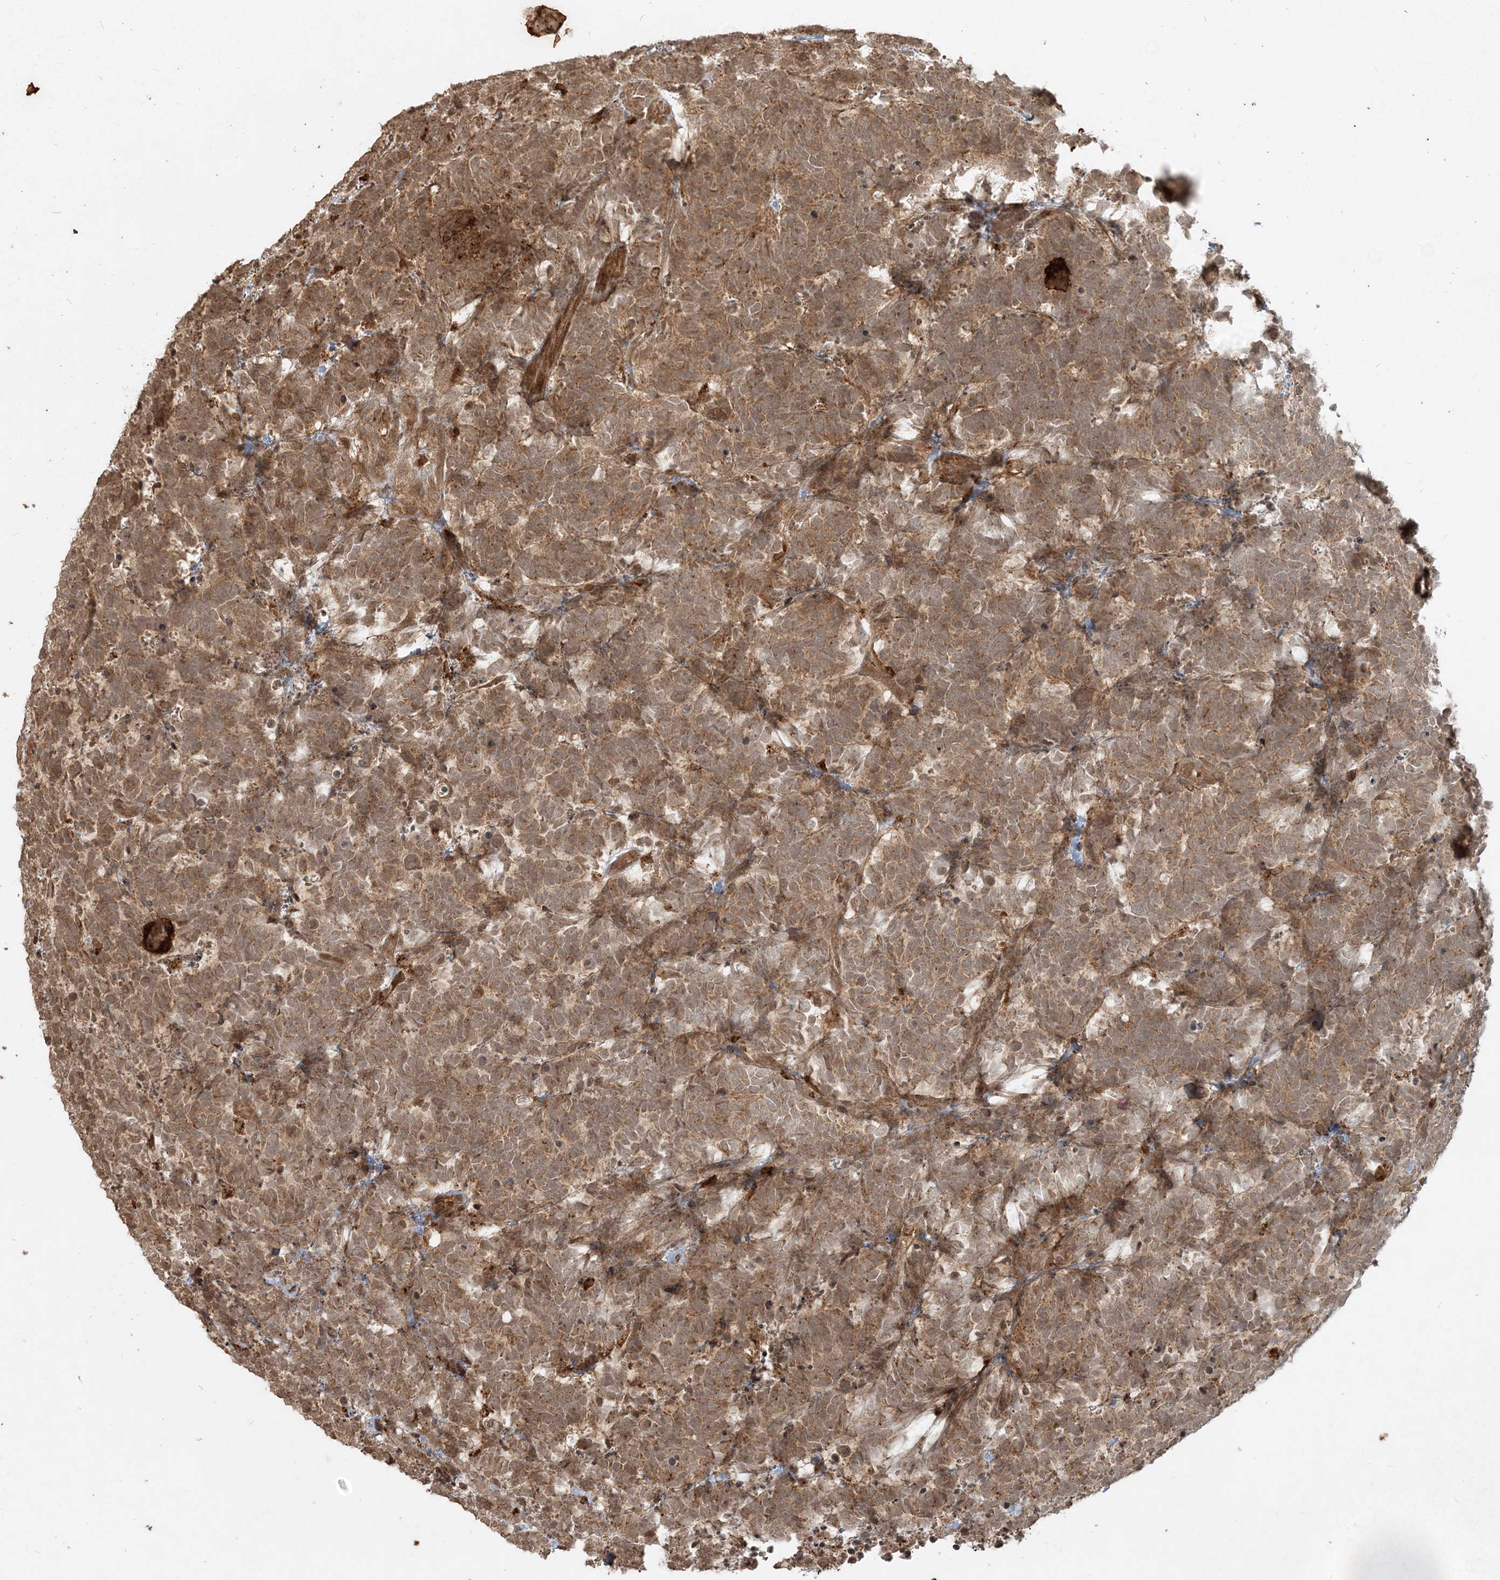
{"staining": {"intensity": "moderate", "quantity": ">75%", "location": "cytoplasmic/membranous"}, "tissue": "carcinoid", "cell_type": "Tumor cells", "image_type": "cancer", "snomed": [{"axis": "morphology", "description": "Carcinoma, NOS"}, {"axis": "morphology", "description": "Carcinoid, malignant, NOS"}, {"axis": "topography", "description": "Urinary bladder"}], "caption": "An image of human carcinoid stained for a protein demonstrates moderate cytoplasmic/membranous brown staining in tumor cells. (DAB (3,3'-diaminobenzidine) = brown stain, brightfield microscopy at high magnification).", "gene": "NARS1", "patient": {"sex": "male", "age": 57}}